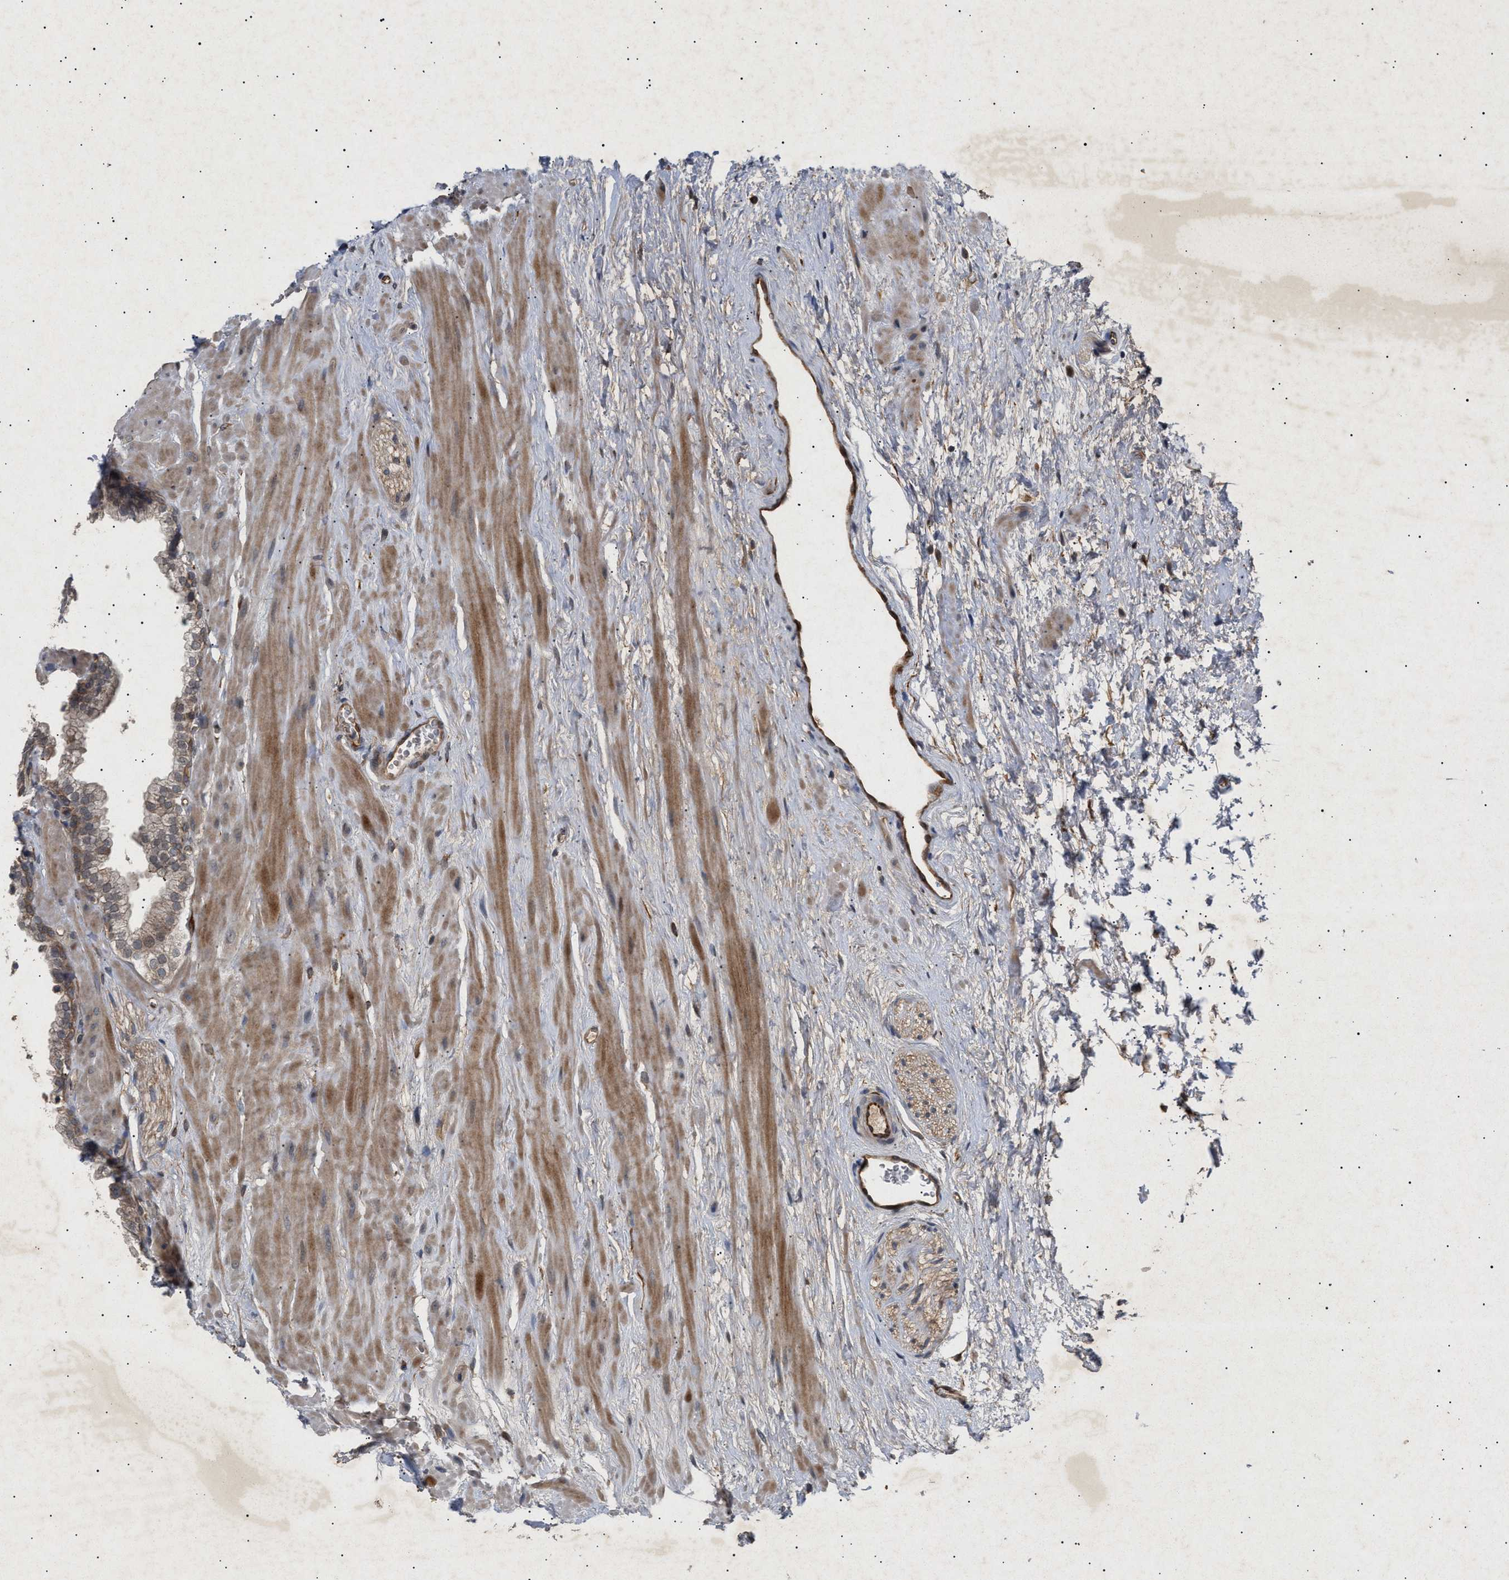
{"staining": {"intensity": "weak", "quantity": ">75%", "location": "cytoplasmic/membranous"}, "tissue": "prostate", "cell_type": "Glandular cells", "image_type": "normal", "snomed": [{"axis": "morphology", "description": "Normal tissue, NOS"}, {"axis": "morphology", "description": "Urothelial carcinoma, Low grade"}, {"axis": "topography", "description": "Urinary bladder"}, {"axis": "topography", "description": "Prostate"}], "caption": "Glandular cells display weak cytoplasmic/membranous positivity in about >75% of cells in normal prostate. The protein is shown in brown color, while the nuclei are stained blue.", "gene": "SIRT5", "patient": {"sex": "male", "age": 60}}